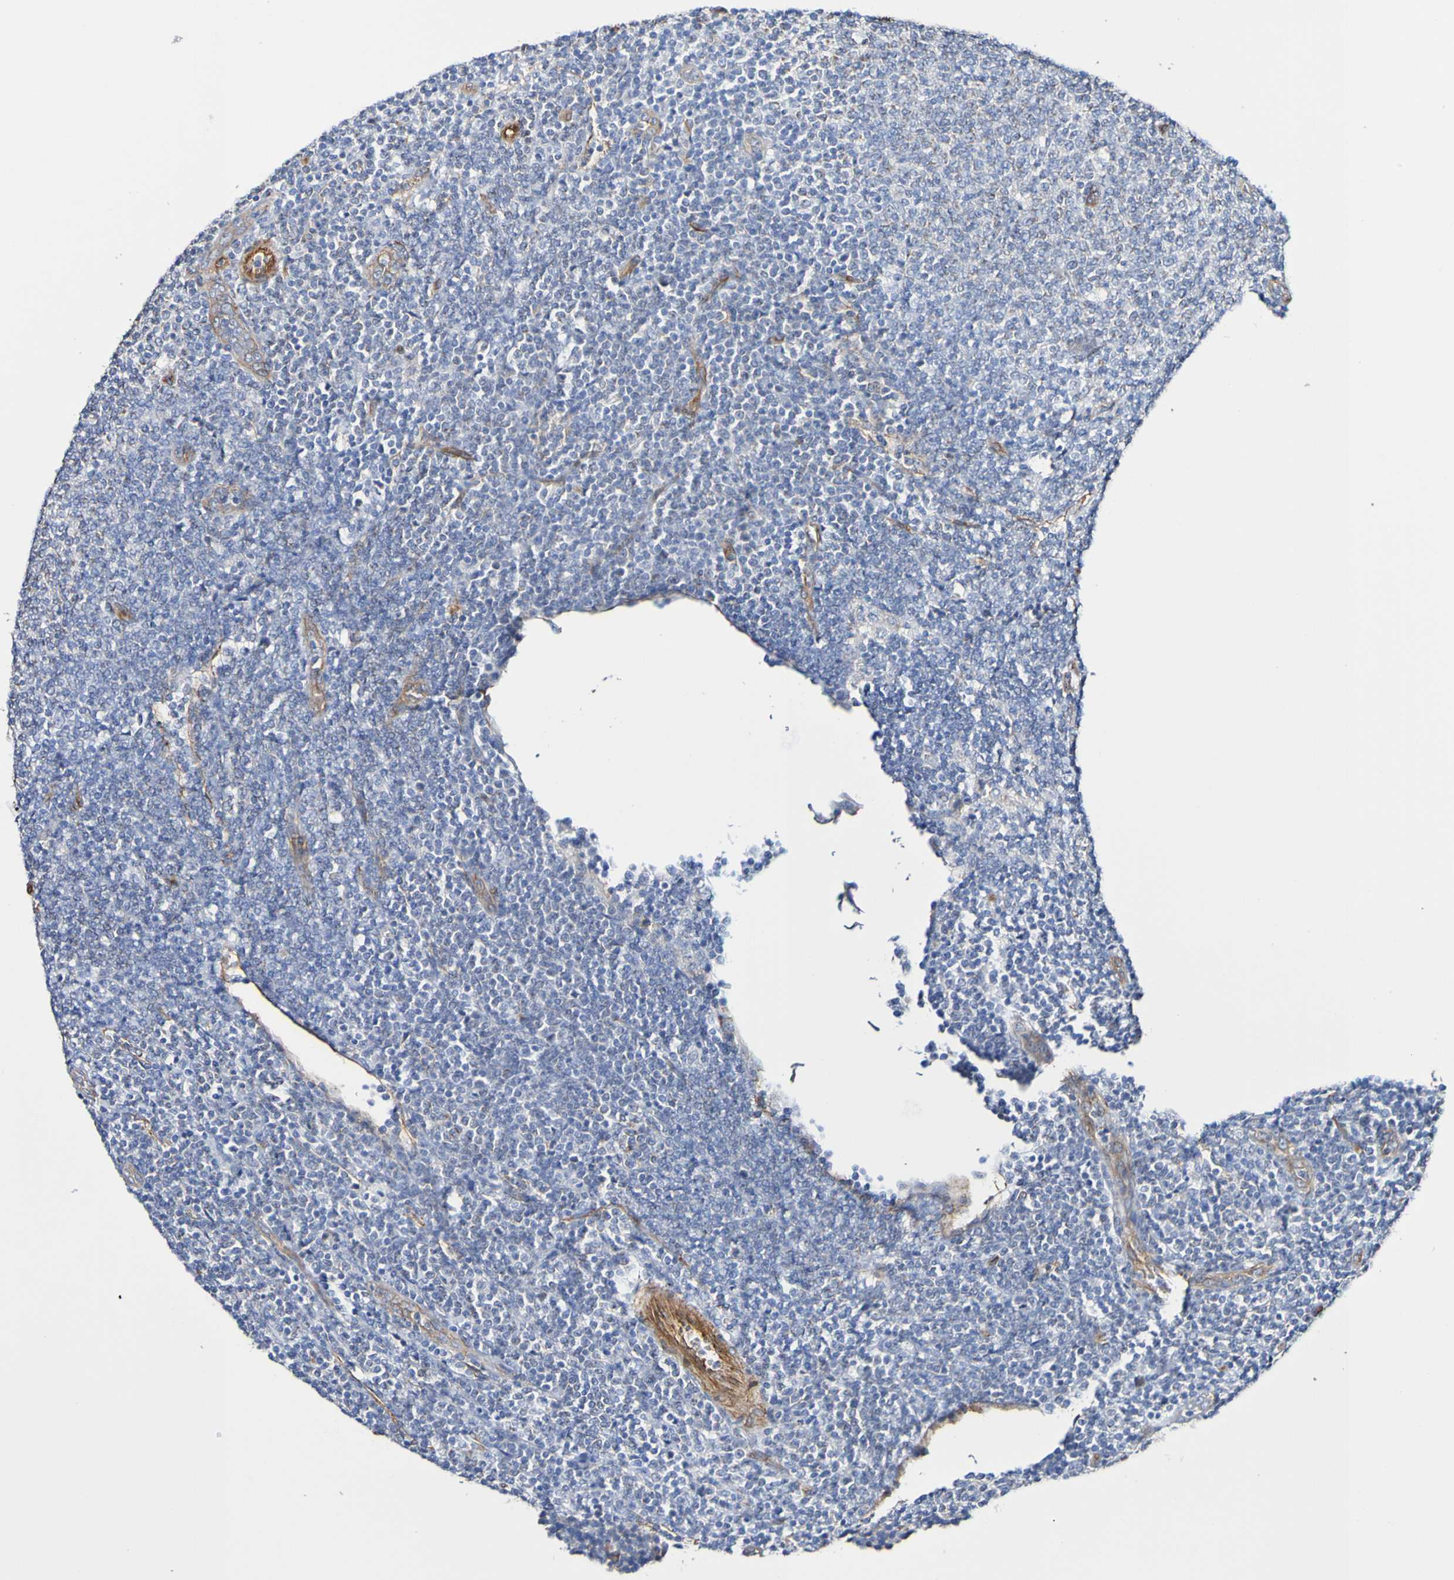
{"staining": {"intensity": "negative", "quantity": "none", "location": "none"}, "tissue": "lymphoma", "cell_type": "Tumor cells", "image_type": "cancer", "snomed": [{"axis": "morphology", "description": "Malignant lymphoma, non-Hodgkin's type, Low grade"}, {"axis": "topography", "description": "Lymph node"}], "caption": "Micrograph shows no significant protein positivity in tumor cells of lymphoma.", "gene": "ELMOD3", "patient": {"sex": "male", "age": 66}}